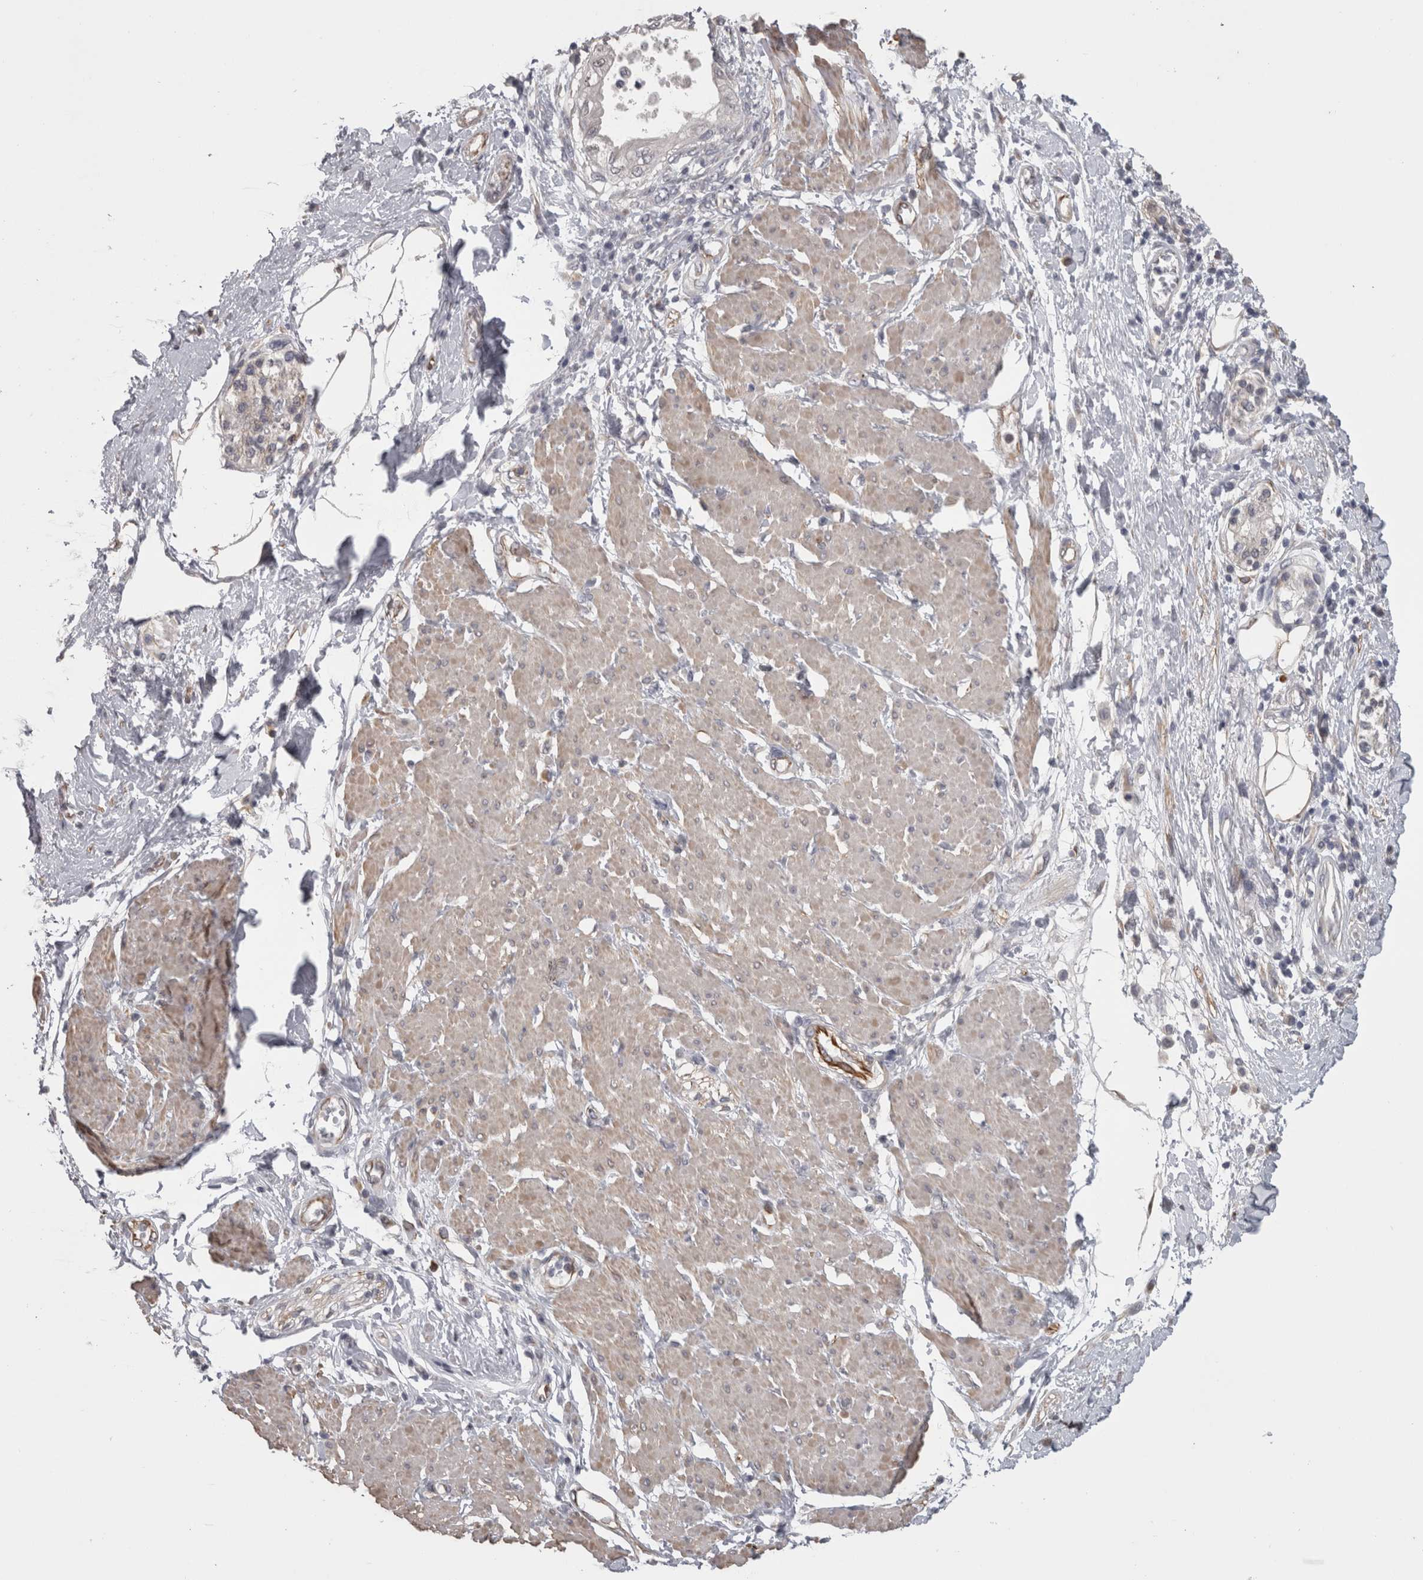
{"staining": {"intensity": "negative", "quantity": "none", "location": "none"}, "tissue": "pancreatic cancer", "cell_type": "Tumor cells", "image_type": "cancer", "snomed": [{"axis": "morphology", "description": "Normal tissue, NOS"}, {"axis": "morphology", "description": "Adenocarcinoma, NOS"}, {"axis": "topography", "description": "Pancreas"}, {"axis": "topography", "description": "Duodenum"}], "caption": "Tumor cells are negative for brown protein staining in pancreatic cancer (adenocarcinoma). (DAB (3,3'-diaminobenzidine) immunohistochemistry (IHC), high magnification).", "gene": "RMDN1", "patient": {"sex": "female", "age": 60}}